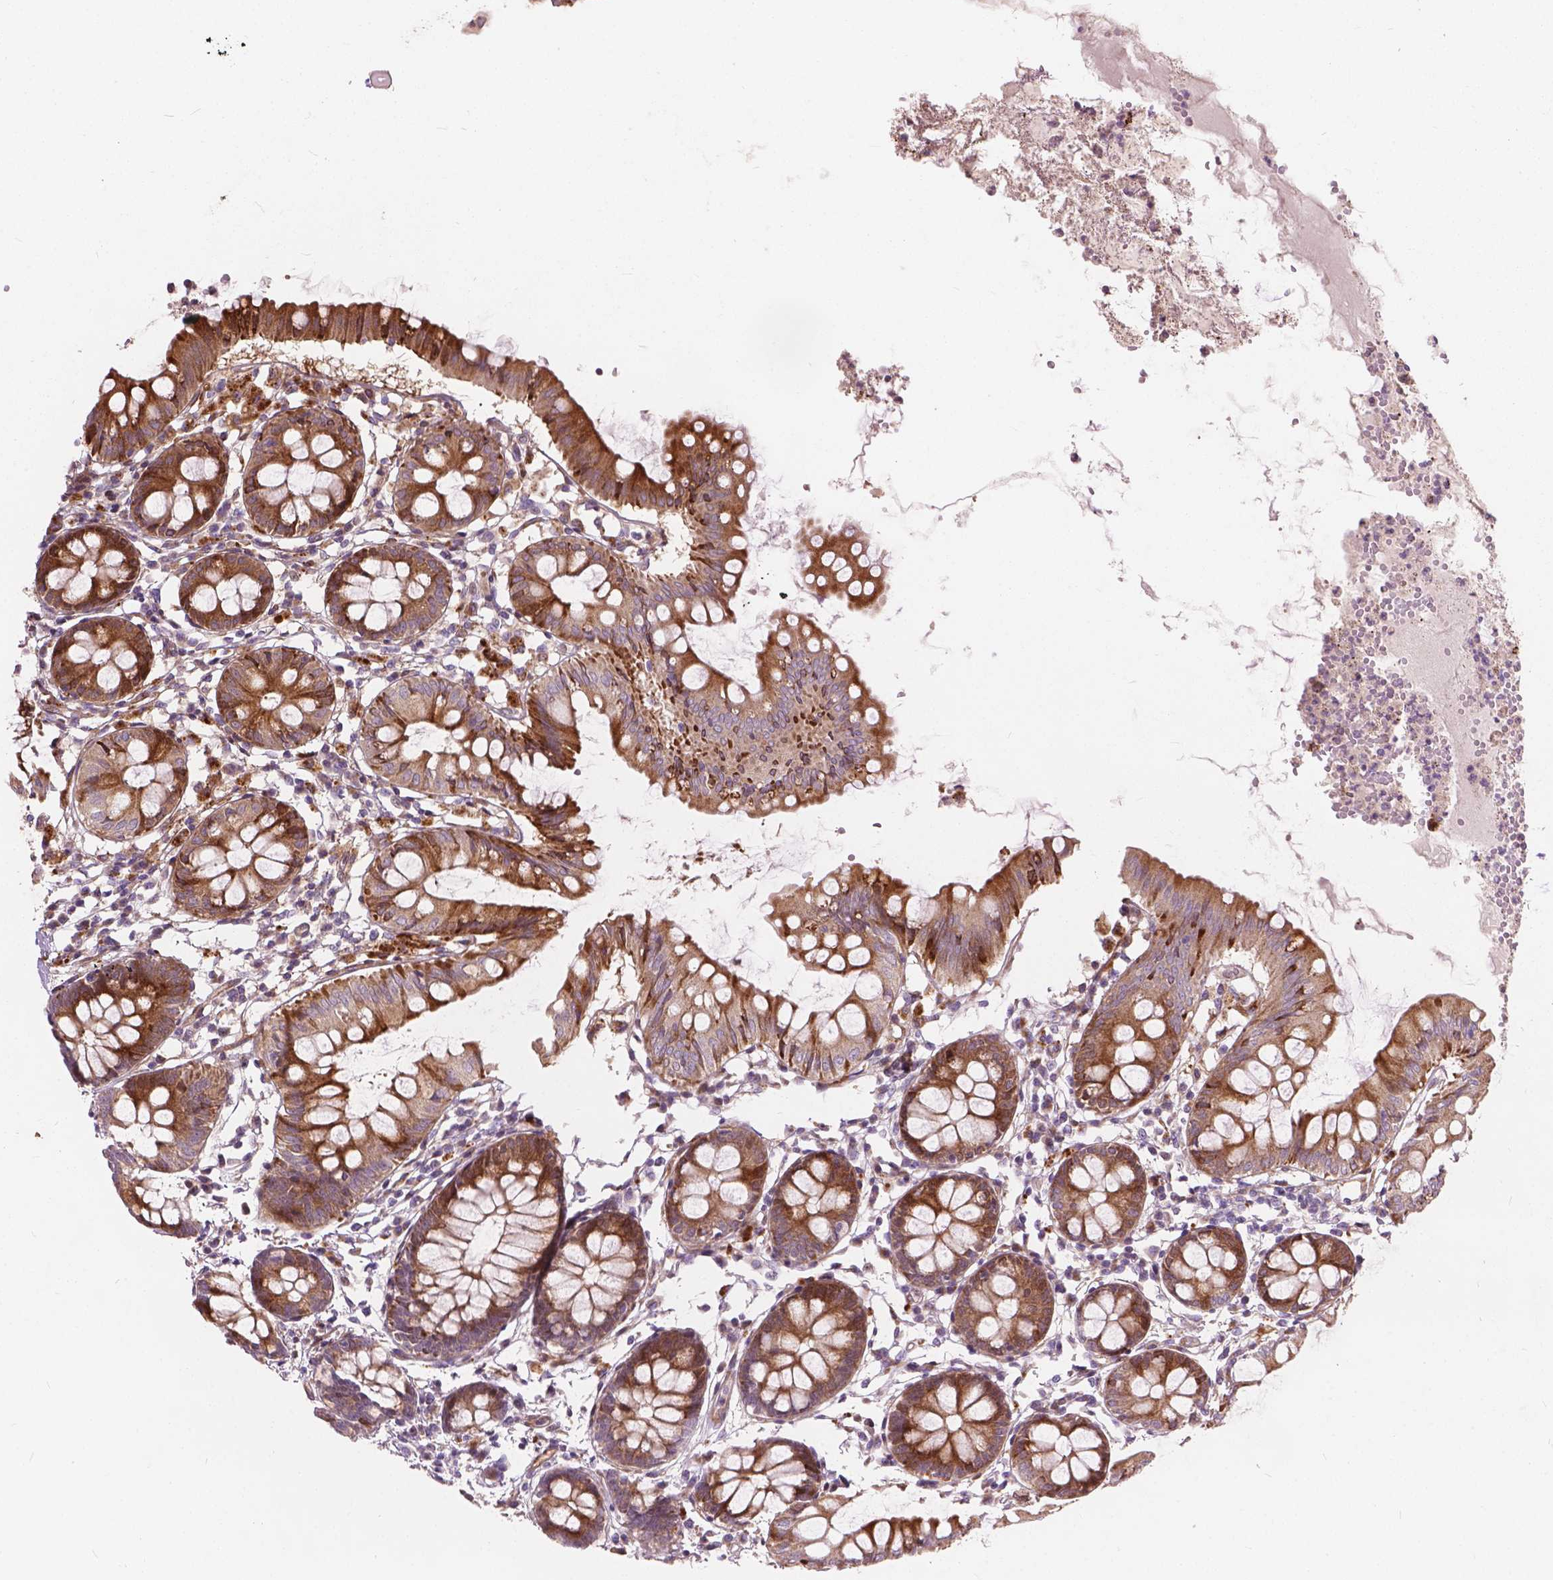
{"staining": {"intensity": "moderate", "quantity": ">75%", "location": "cytoplasmic/membranous"}, "tissue": "colon", "cell_type": "Endothelial cells", "image_type": "normal", "snomed": [{"axis": "morphology", "description": "Normal tissue, NOS"}, {"axis": "topography", "description": "Colon"}], "caption": "A high-resolution micrograph shows IHC staining of unremarkable colon, which reveals moderate cytoplasmic/membranous expression in approximately >75% of endothelial cells. (DAB (3,3'-diaminobenzidine) IHC with brightfield microscopy, high magnification).", "gene": "MORN1", "patient": {"sex": "female", "age": 84}}